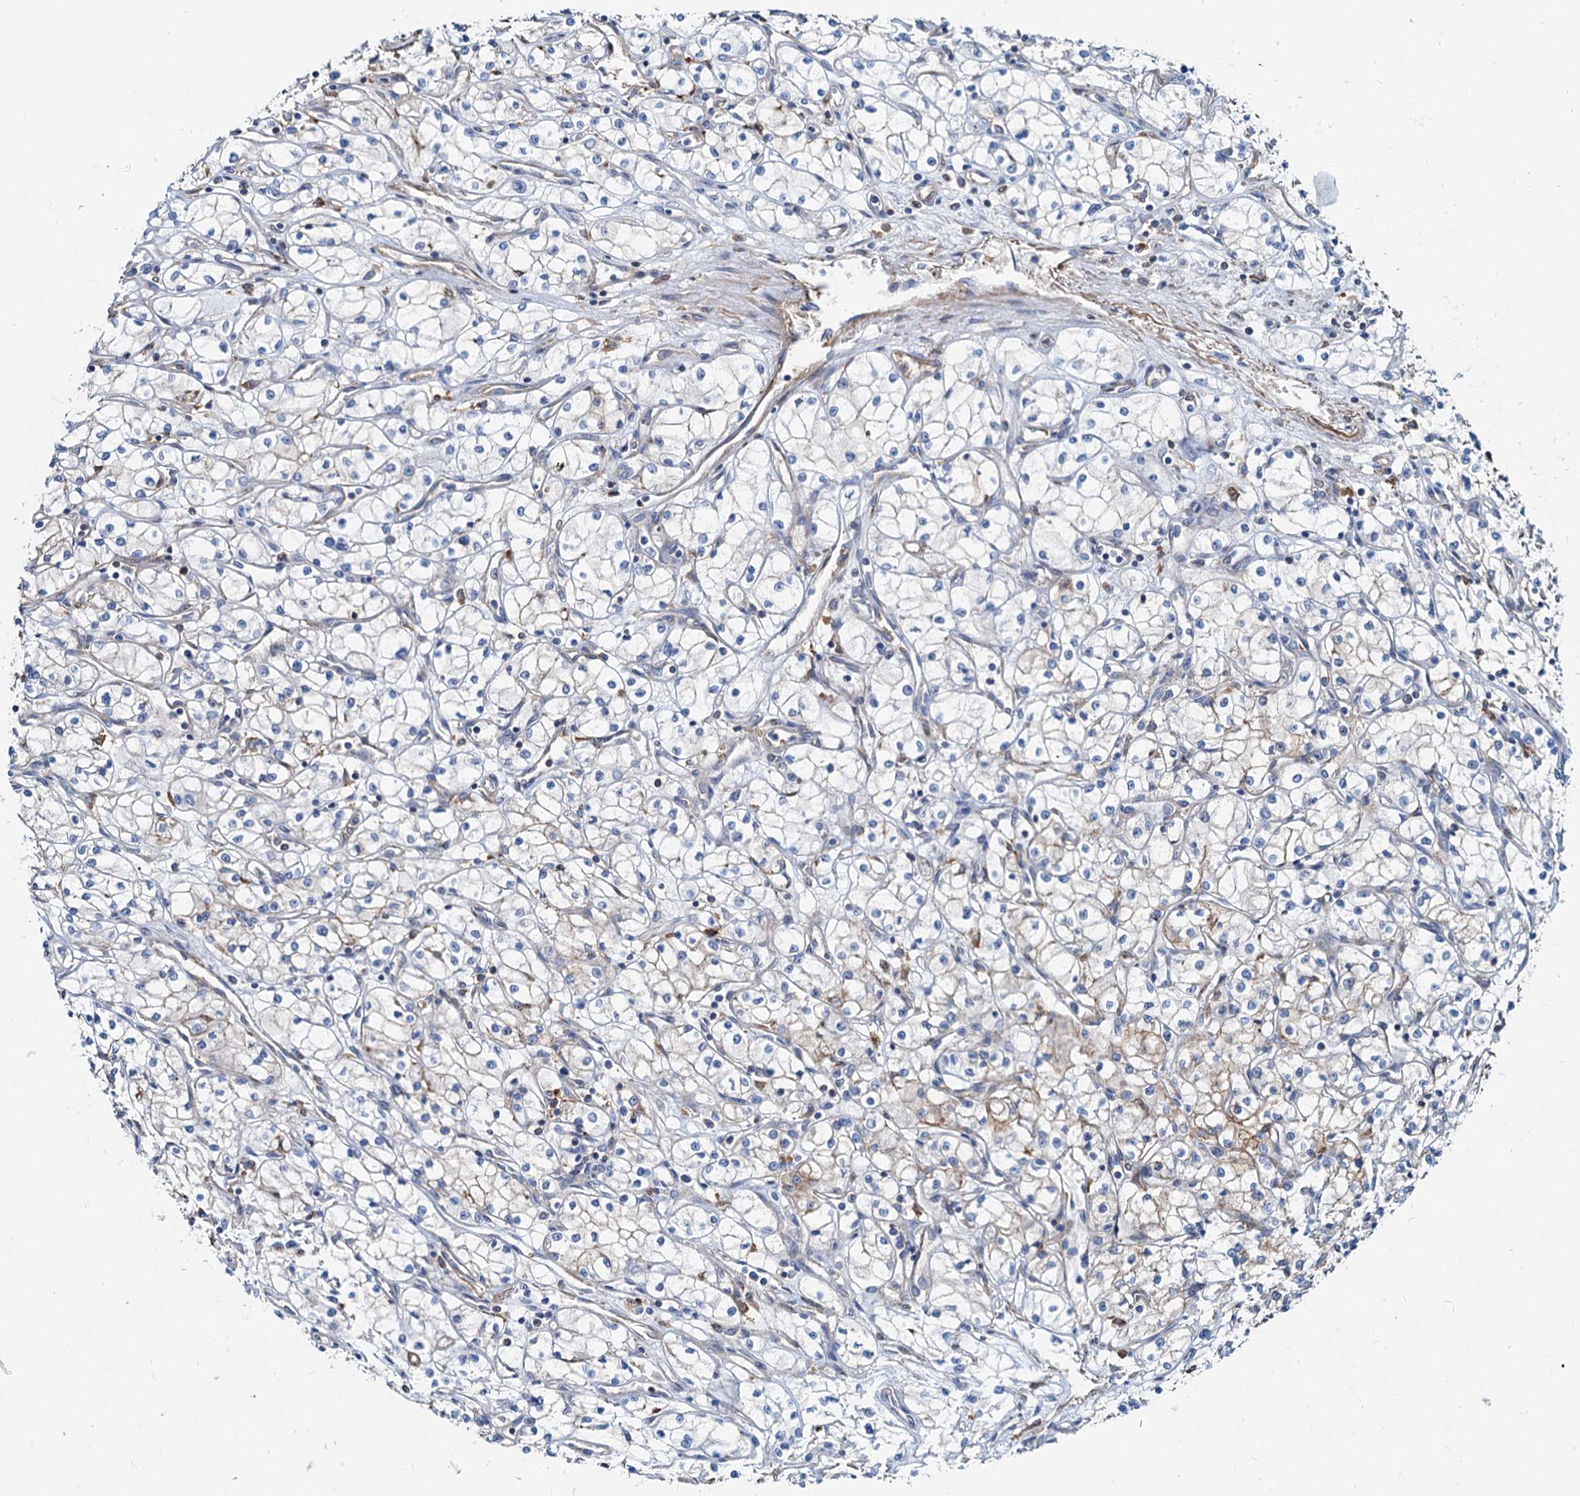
{"staining": {"intensity": "negative", "quantity": "none", "location": "none"}, "tissue": "renal cancer", "cell_type": "Tumor cells", "image_type": "cancer", "snomed": [{"axis": "morphology", "description": "Adenocarcinoma, NOS"}, {"axis": "topography", "description": "Kidney"}], "caption": "The immunohistochemistry micrograph has no significant positivity in tumor cells of renal cancer (adenocarcinoma) tissue.", "gene": "LNX2", "patient": {"sex": "male", "age": 59}}